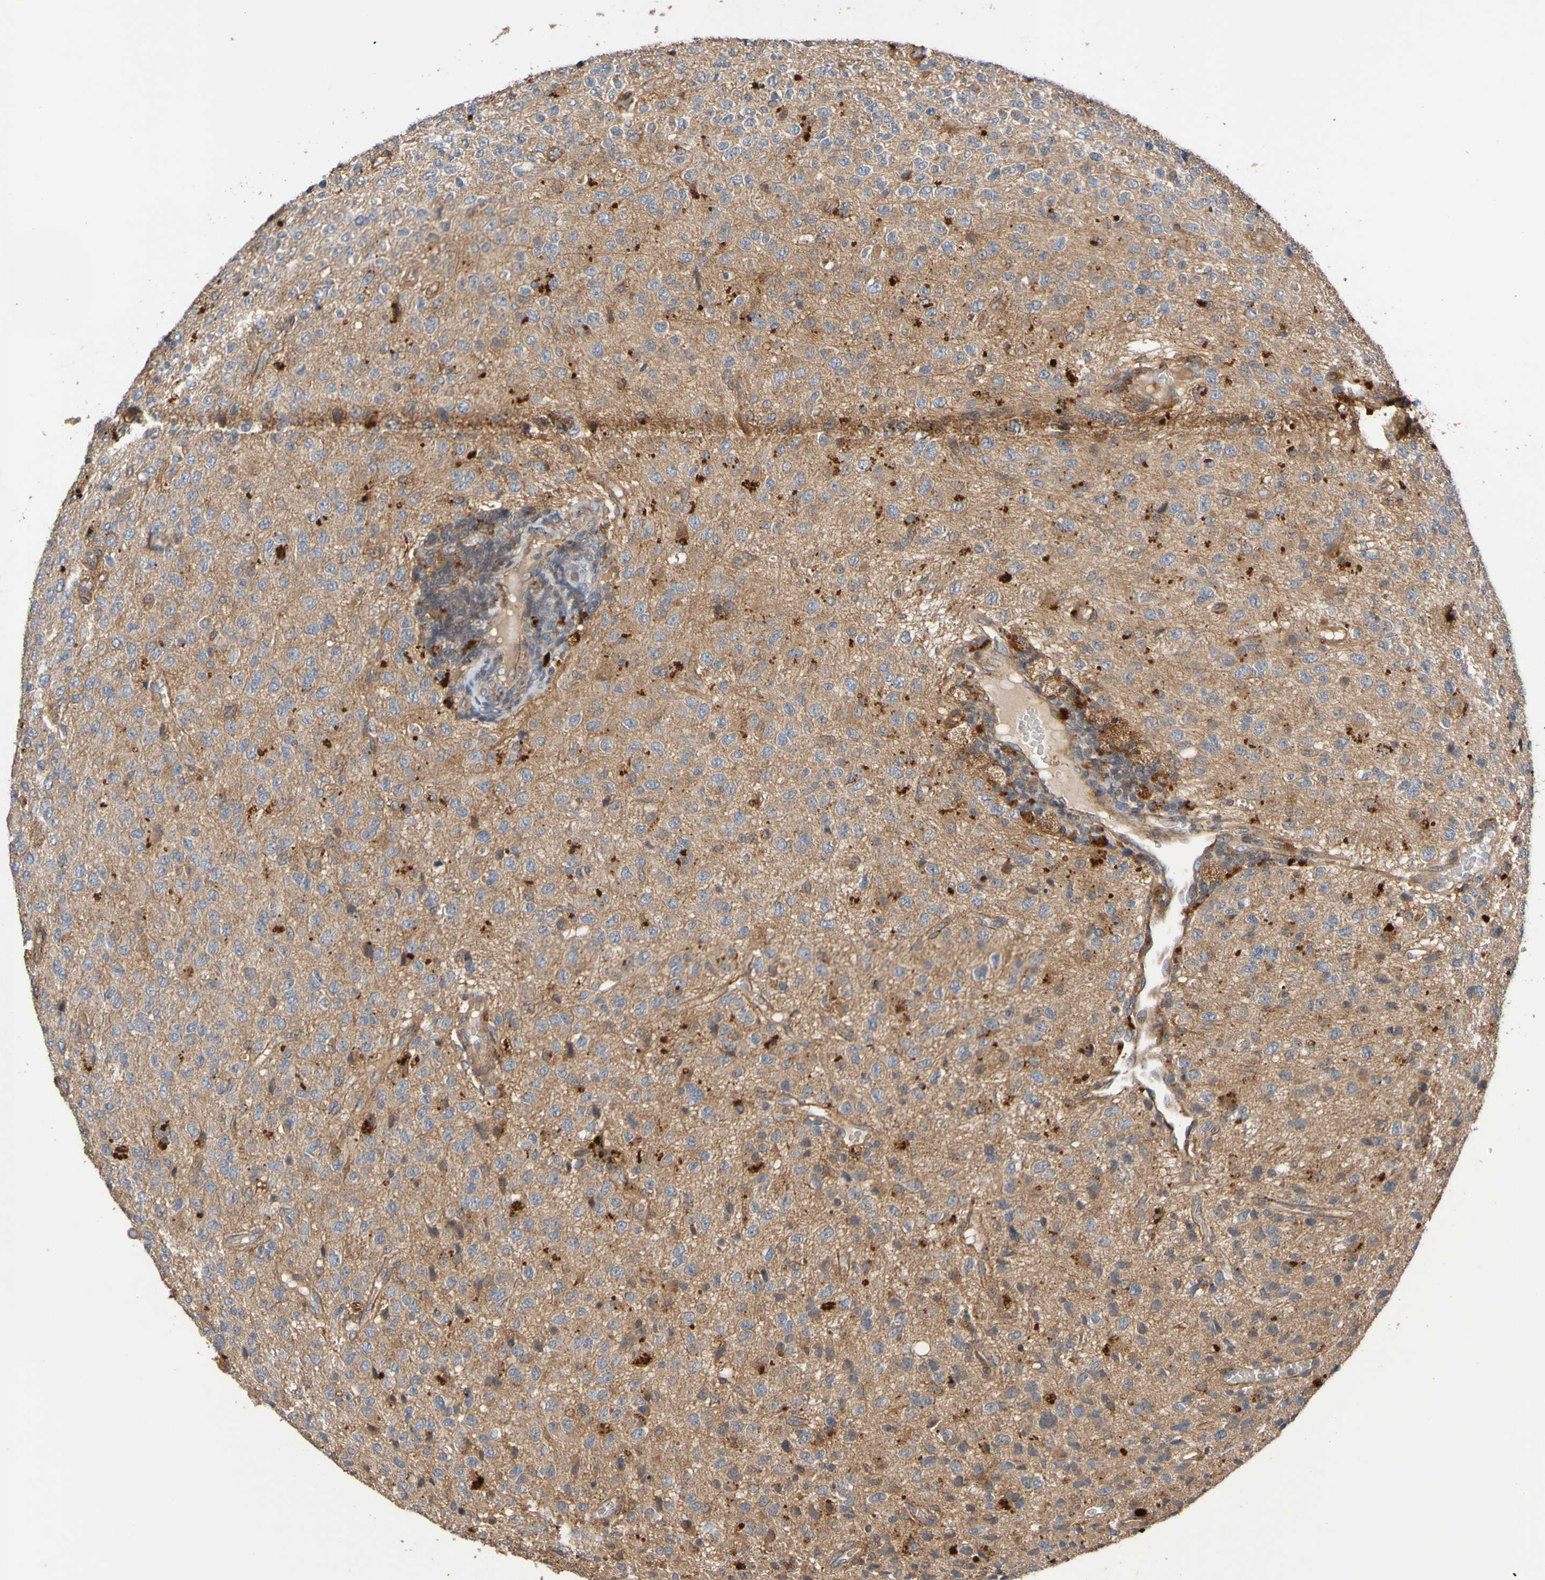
{"staining": {"intensity": "moderate", "quantity": ">75%", "location": "cytoplasmic/membranous"}, "tissue": "glioma", "cell_type": "Tumor cells", "image_type": "cancer", "snomed": [{"axis": "morphology", "description": "Glioma, malignant, High grade"}, {"axis": "topography", "description": "pancreas cauda"}], "caption": "Protein staining shows moderate cytoplasmic/membranous positivity in approximately >75% of tumor cells in glioma. Immunohistochemistry (ihc) stains the protein in brown and the nuclei are stained blue.", "gene": "UCN", "patient": {"sex": "male", "age": 60}}